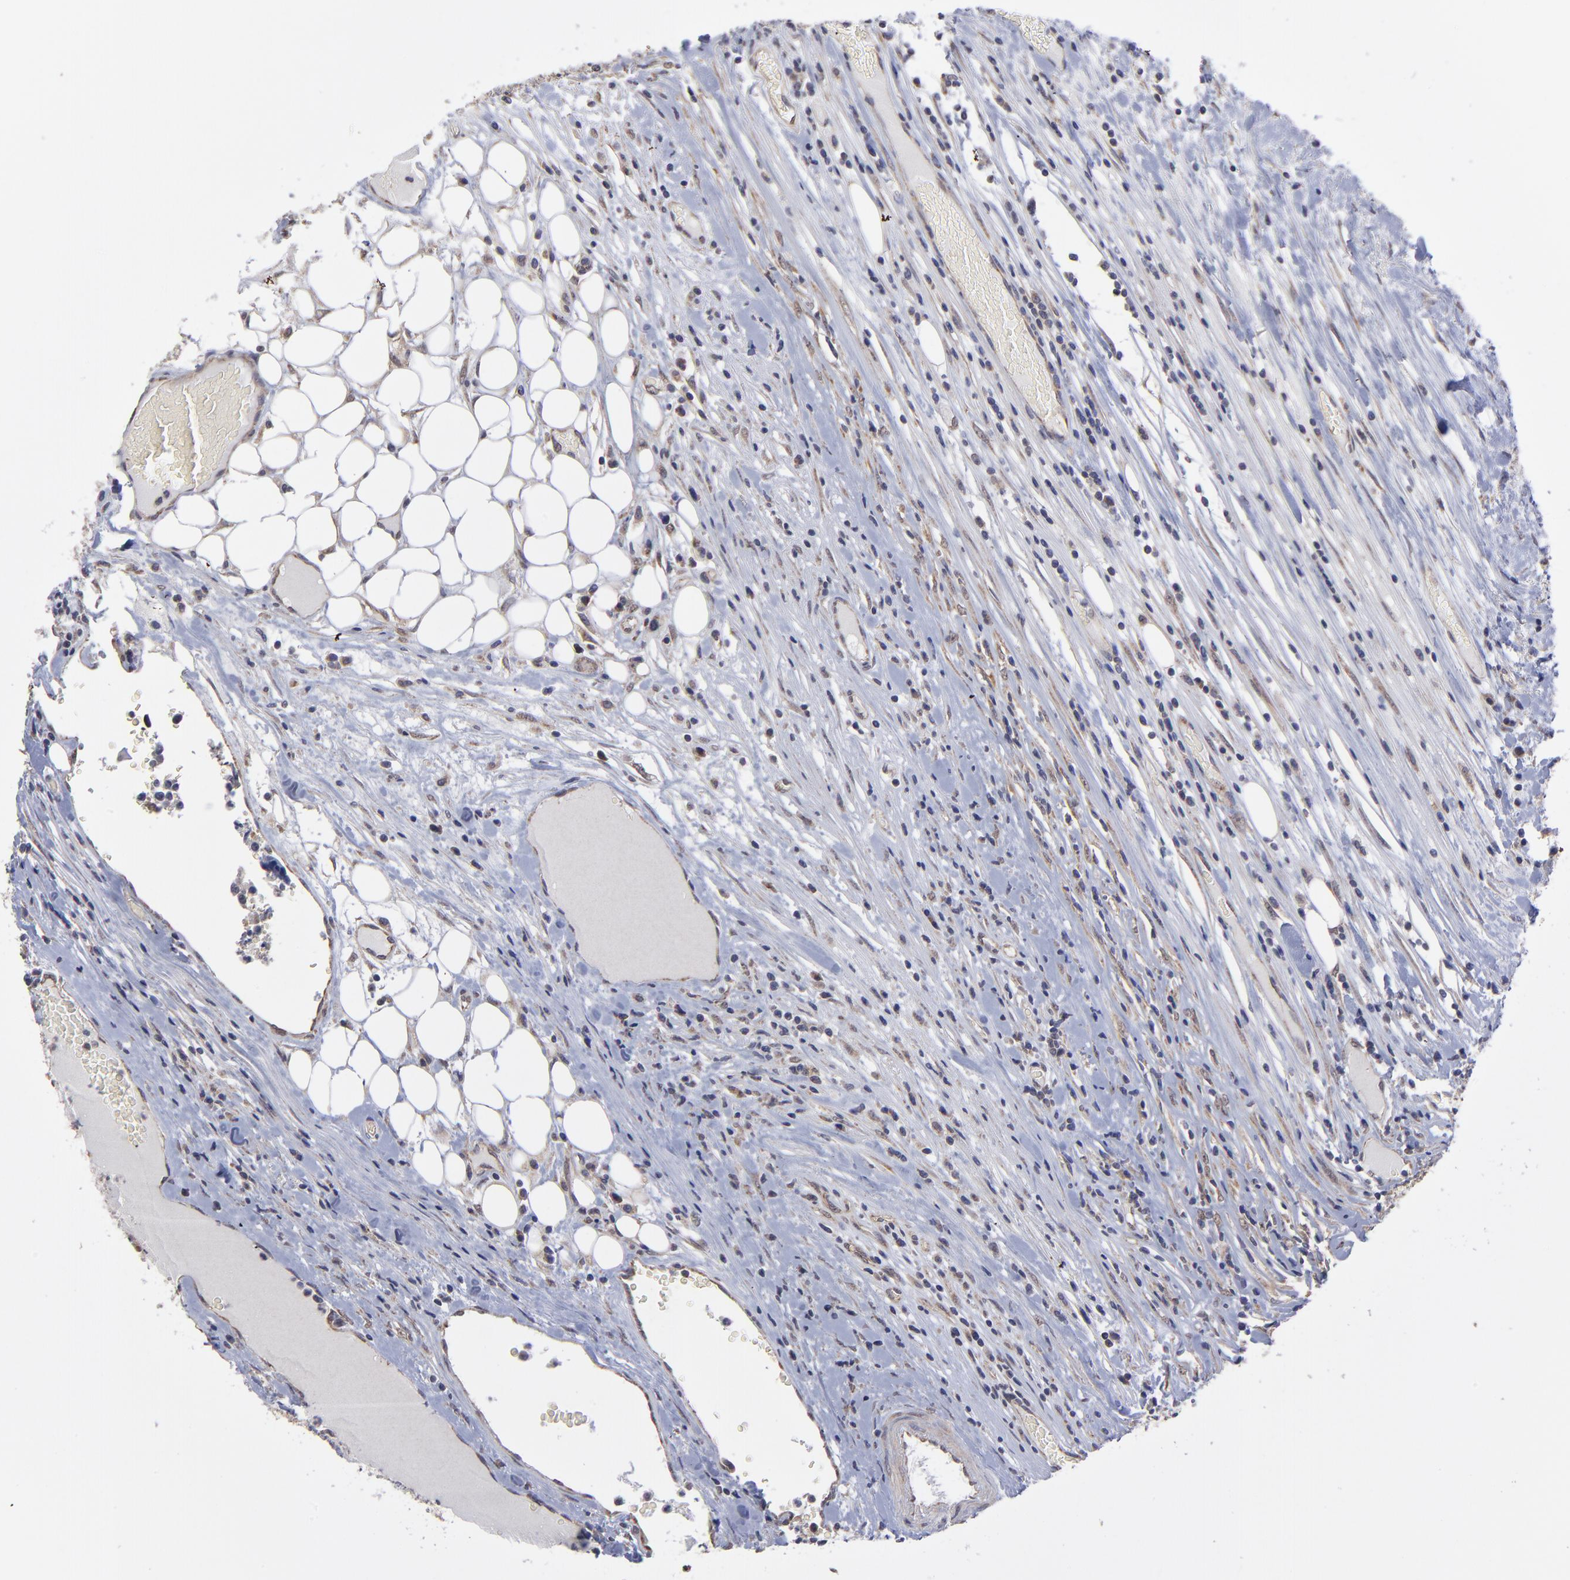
{"staining": {"intensity": "weak", "quantity": "25%-75%", "location": "cytoplasmic/membranous"}, "tissue": "colorectal cancer", "cell_type": "Tumor cells", "image_type": "cancer", "snomed": [{"axis": "morphology", "description": "Adenocarcinoma, NOS"}, {"axis": "topography", "description": "Colon"}], "caption": "About 25%-75% of tumor cells in human colorectal cancer (adenocarcinoma) show weak cytoplasmic/membranous protein expression as visualized by brown immunohistochemical staining.", "gene": "UBE2H", "patient": {"sex": "female", "age": 53}}